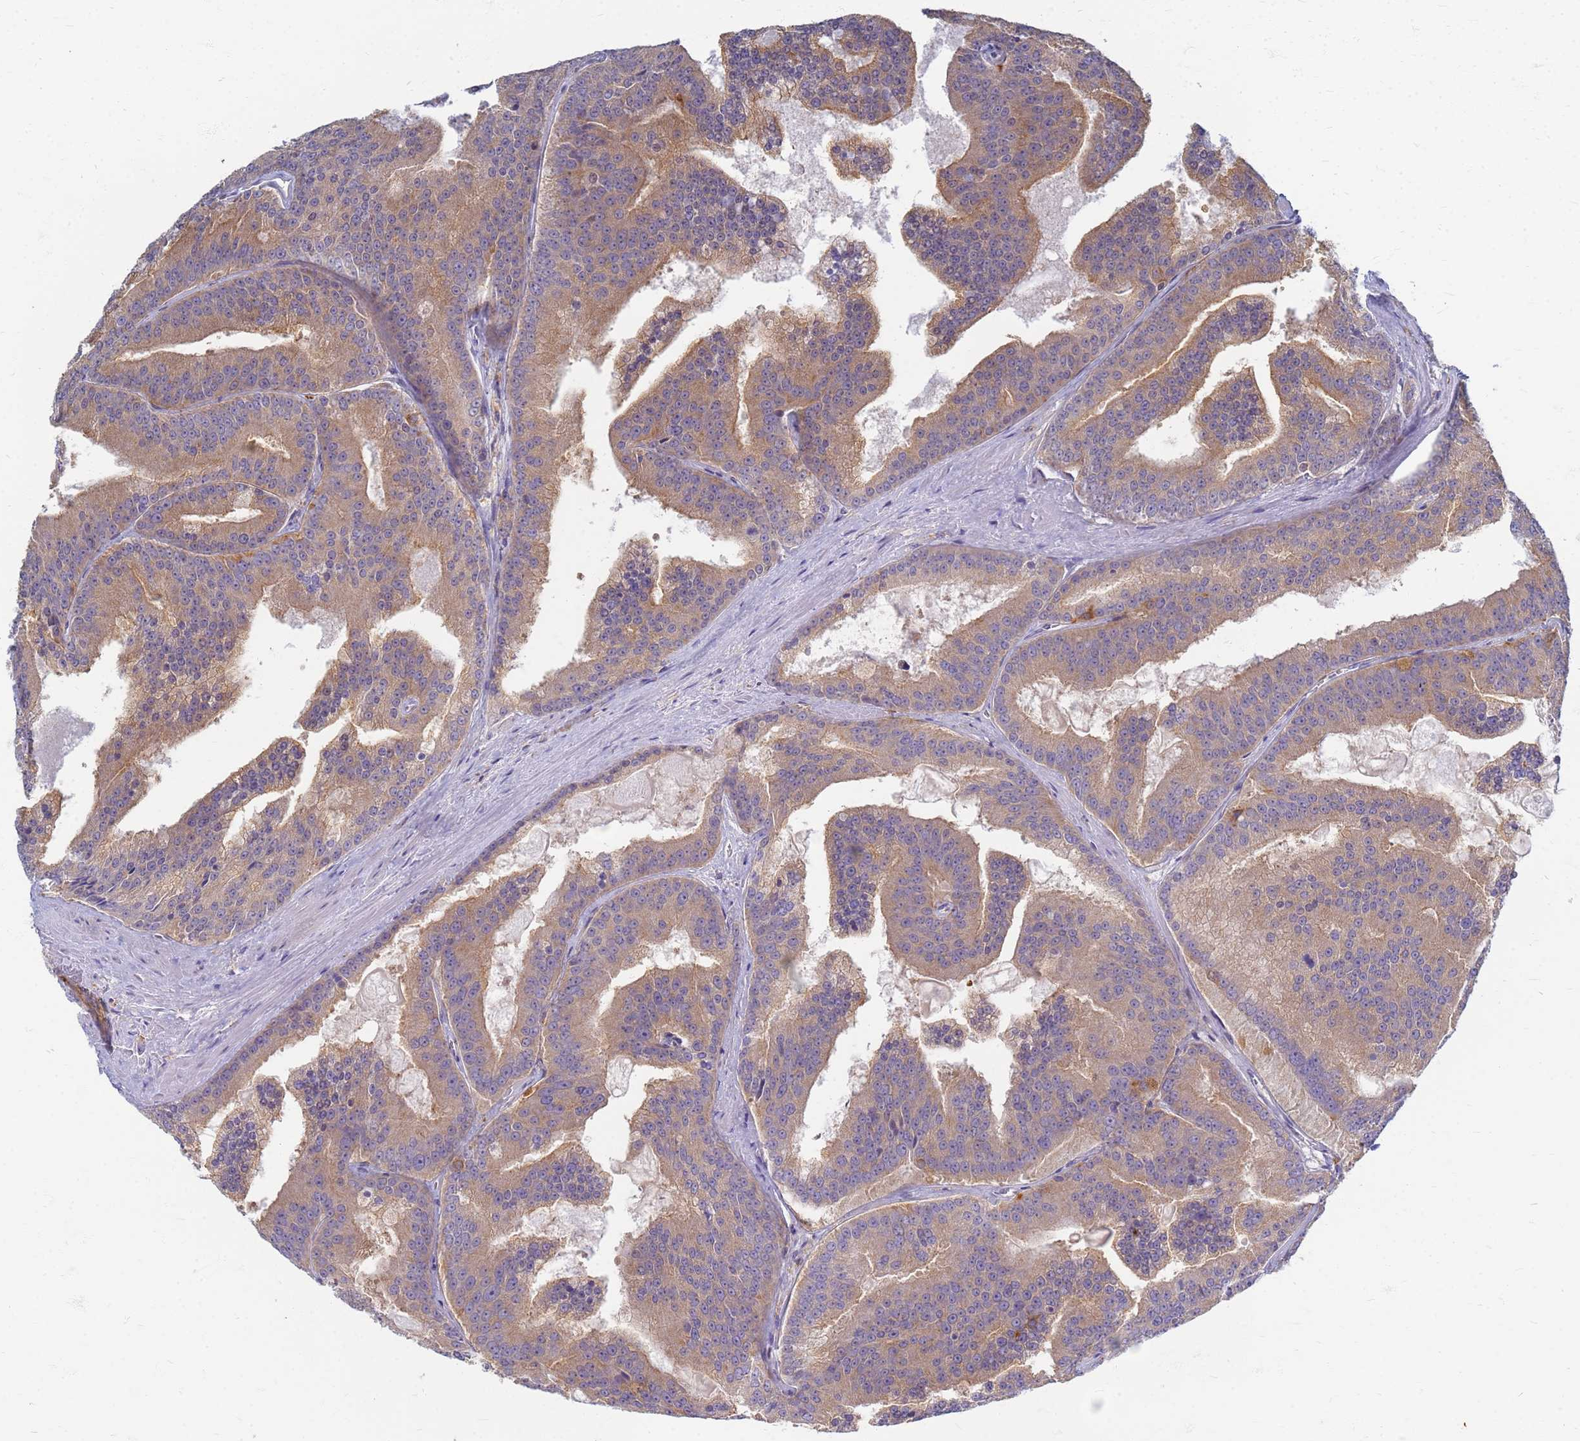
{"staining": {"intensity": "moderate", "quantity": ">75%", "location": "cytoplasmic/membranous"}, "tissue": "prostate cancer", "cell_type": "Tumor cells", "image_type": "cancer", "snomed": [{"axis": "morphology", "description": "Adenocarcinoma, High grade"}, {"axis": "topography", "description": "Prostate"}], "caption": "A medium amount of moderate cytoplasmic/membranous staining is present in about >75% of tumor cells in prostate adenocarcinoma (high-grade) tissue.", "gene": "ATP6V1E1", "patient": {"sex": "male", "age": 61}}